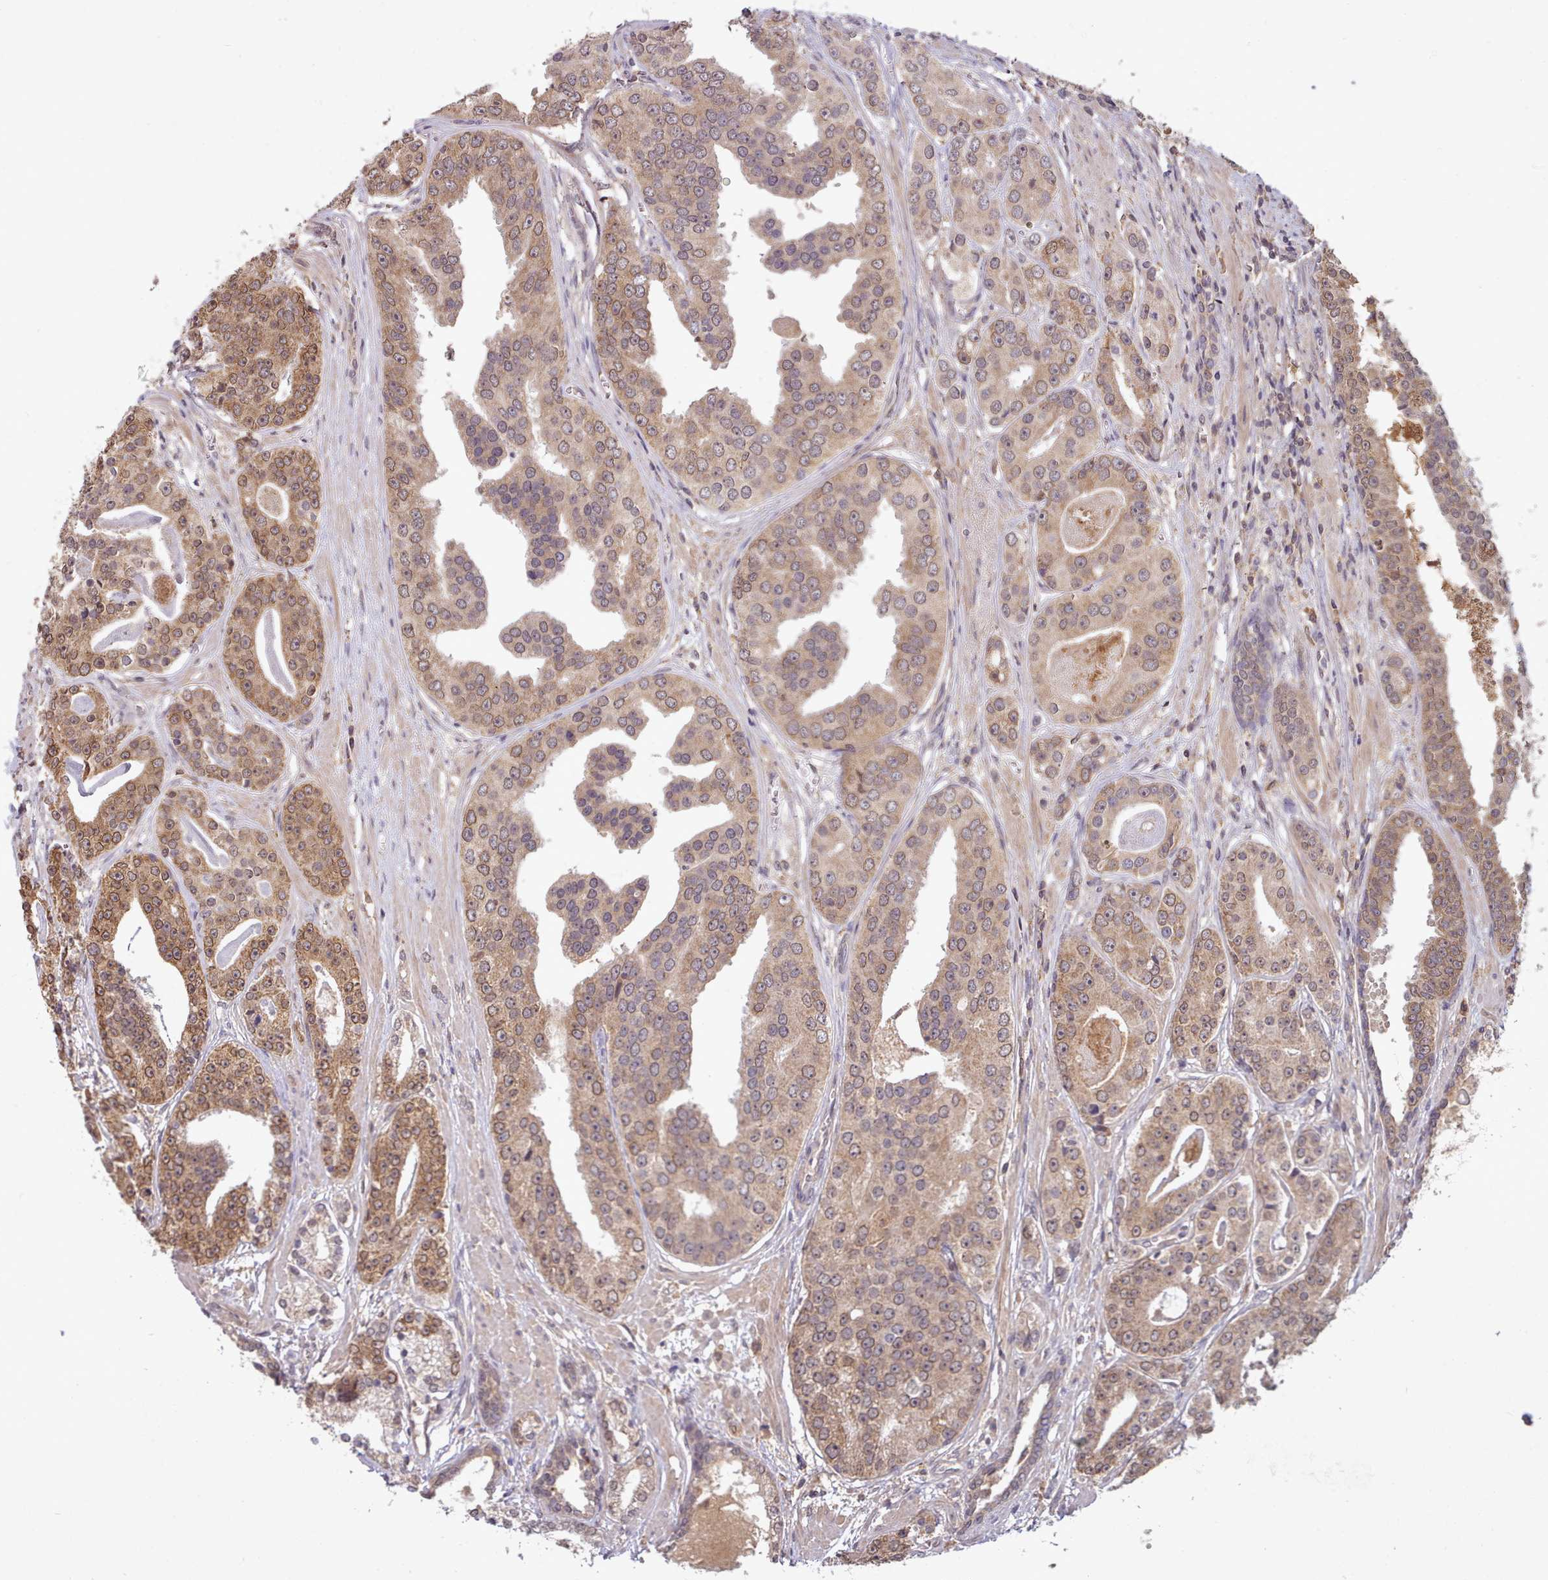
{"staining": {"intensity": "moderate", "quantity": ">75%", "location": "cytoplasmic/membranous"}, "tissue": "prostate cancer", "cell_type": "Tumor cells", "image_type": "cancer", "snomed": [{"axis": "morphology", "description": "Adenocarcinoma, High grade"}, {"axis": "topography", "description": "Prostate"}], "caption": "Prostate cancer stained for a protein (brown) reveals moderate cytoplasmic/membranous positive positivity in approximately >75% of tumor cells.", "gene": "PIP4P1", "patient": {"sex": "male", "age": 71}}